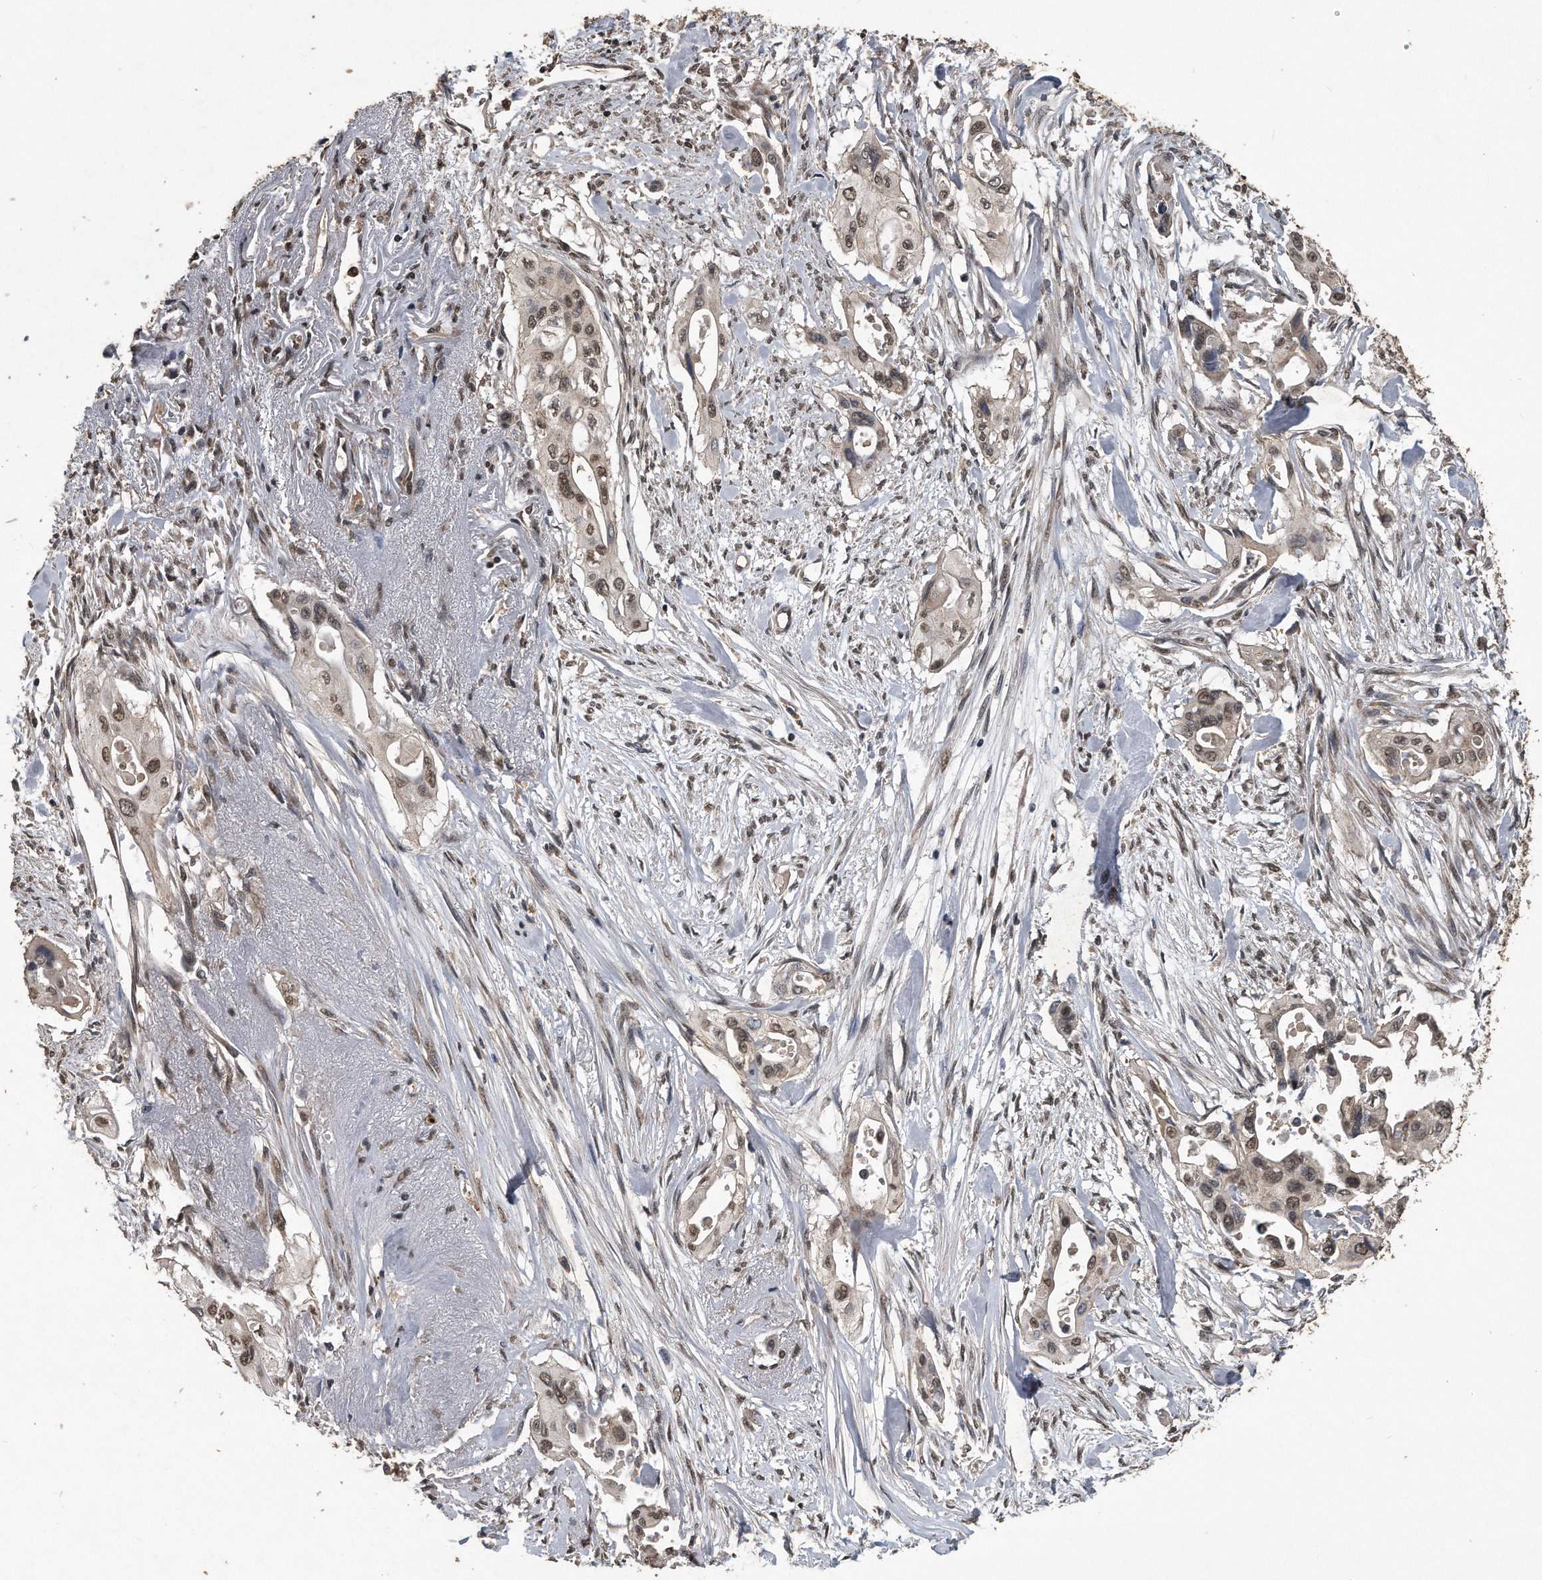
{"staining": {"intensity": "weak", "quantity": ">75%", "location": "nuclear"}, "tissue": "pancreatic cancer", "cell_type": "Tumor cells", "image_type": "cancer", "snomed": [{"axis": "morphology", "description": "Adenocarcinoma, NOS"}, {"axis": "topography", "description": "Pancreas"}], "caption": "Protein expression analysis of human pancreatic adenocarcinoma reveals weak nuclear expression in approximately >75% of tumor cells.", "gene": "CRYZL1", "patient": {"sex": "male", "age": 77}}